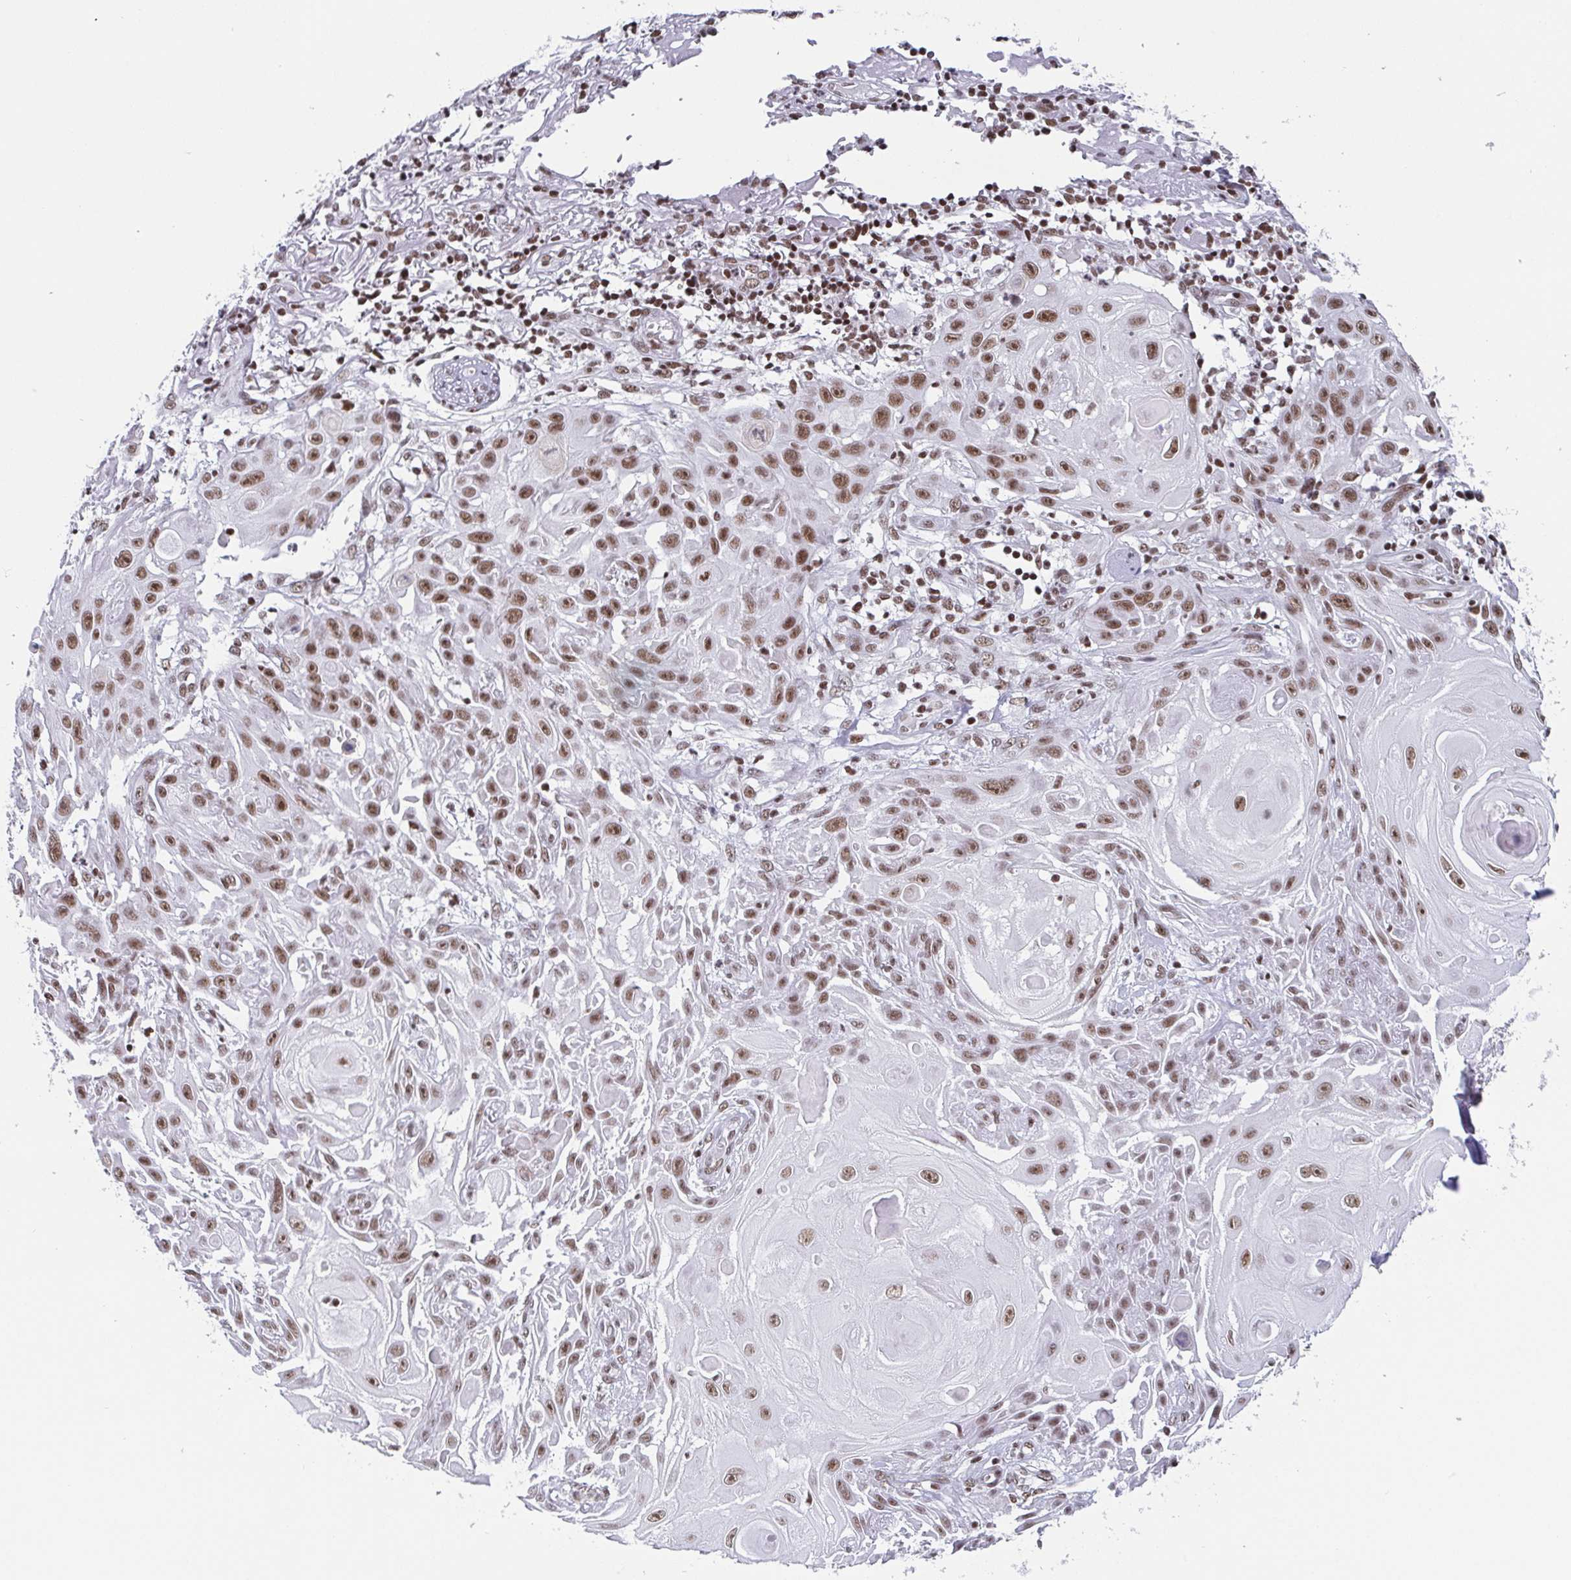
{"staining": {"intensity": "moderate", "quantity": ">75%", "location": "nuclear"}, "tissue": "skin cancer", "cell_type": "Tumor cells", "image_type": "cancer", "snomed": [{"axis": "morphology", "description": "Squamous cell carcinoma, NOS"}, {"axis": "topography", "description": "Skin"}], "caption": "There is medium levels of moderate nuclear expression in tumor cells of skin cancer, as demonstrated by immunohistochemical staining (brown color).", "gene": "CTCF", "patient": {"sex": "female", "age": 91}}